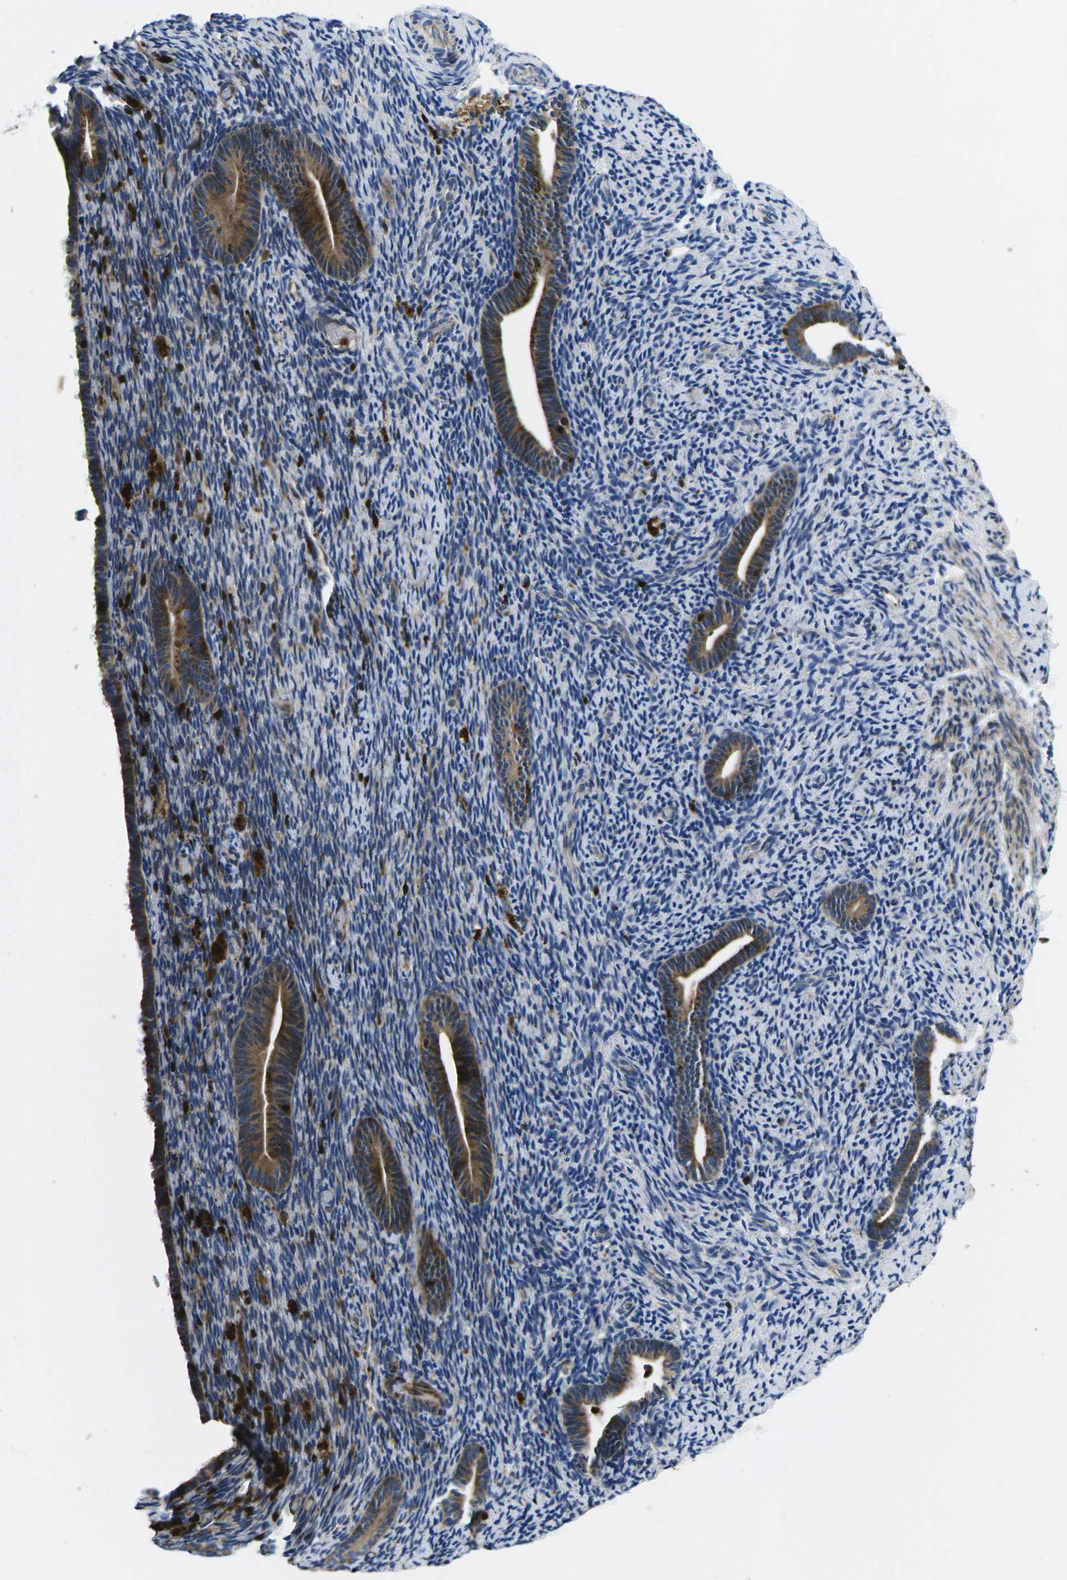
{"staining": {"intensity": "weak", "quantity": "<25%", "location": "cytoplasmic/membranous"}, "tissue": "endometrium", "cell_type": "Cells in endometrial stroma", "image_type": "normal", "snomed": [{"axis": "morphology", "description": "Normal tissue, NOS"}, {"axis": "topography", "description": "Endometrium"}], "caption": "The IHC photomicrograph has no significant expression in cells in endometrial stroma of endometrium. (DAB immunohistochemistry visualized using brightfield microscopy, high magnification).", "gene": "PLCE1", "patient": {"sex": "female", "age": 51}}